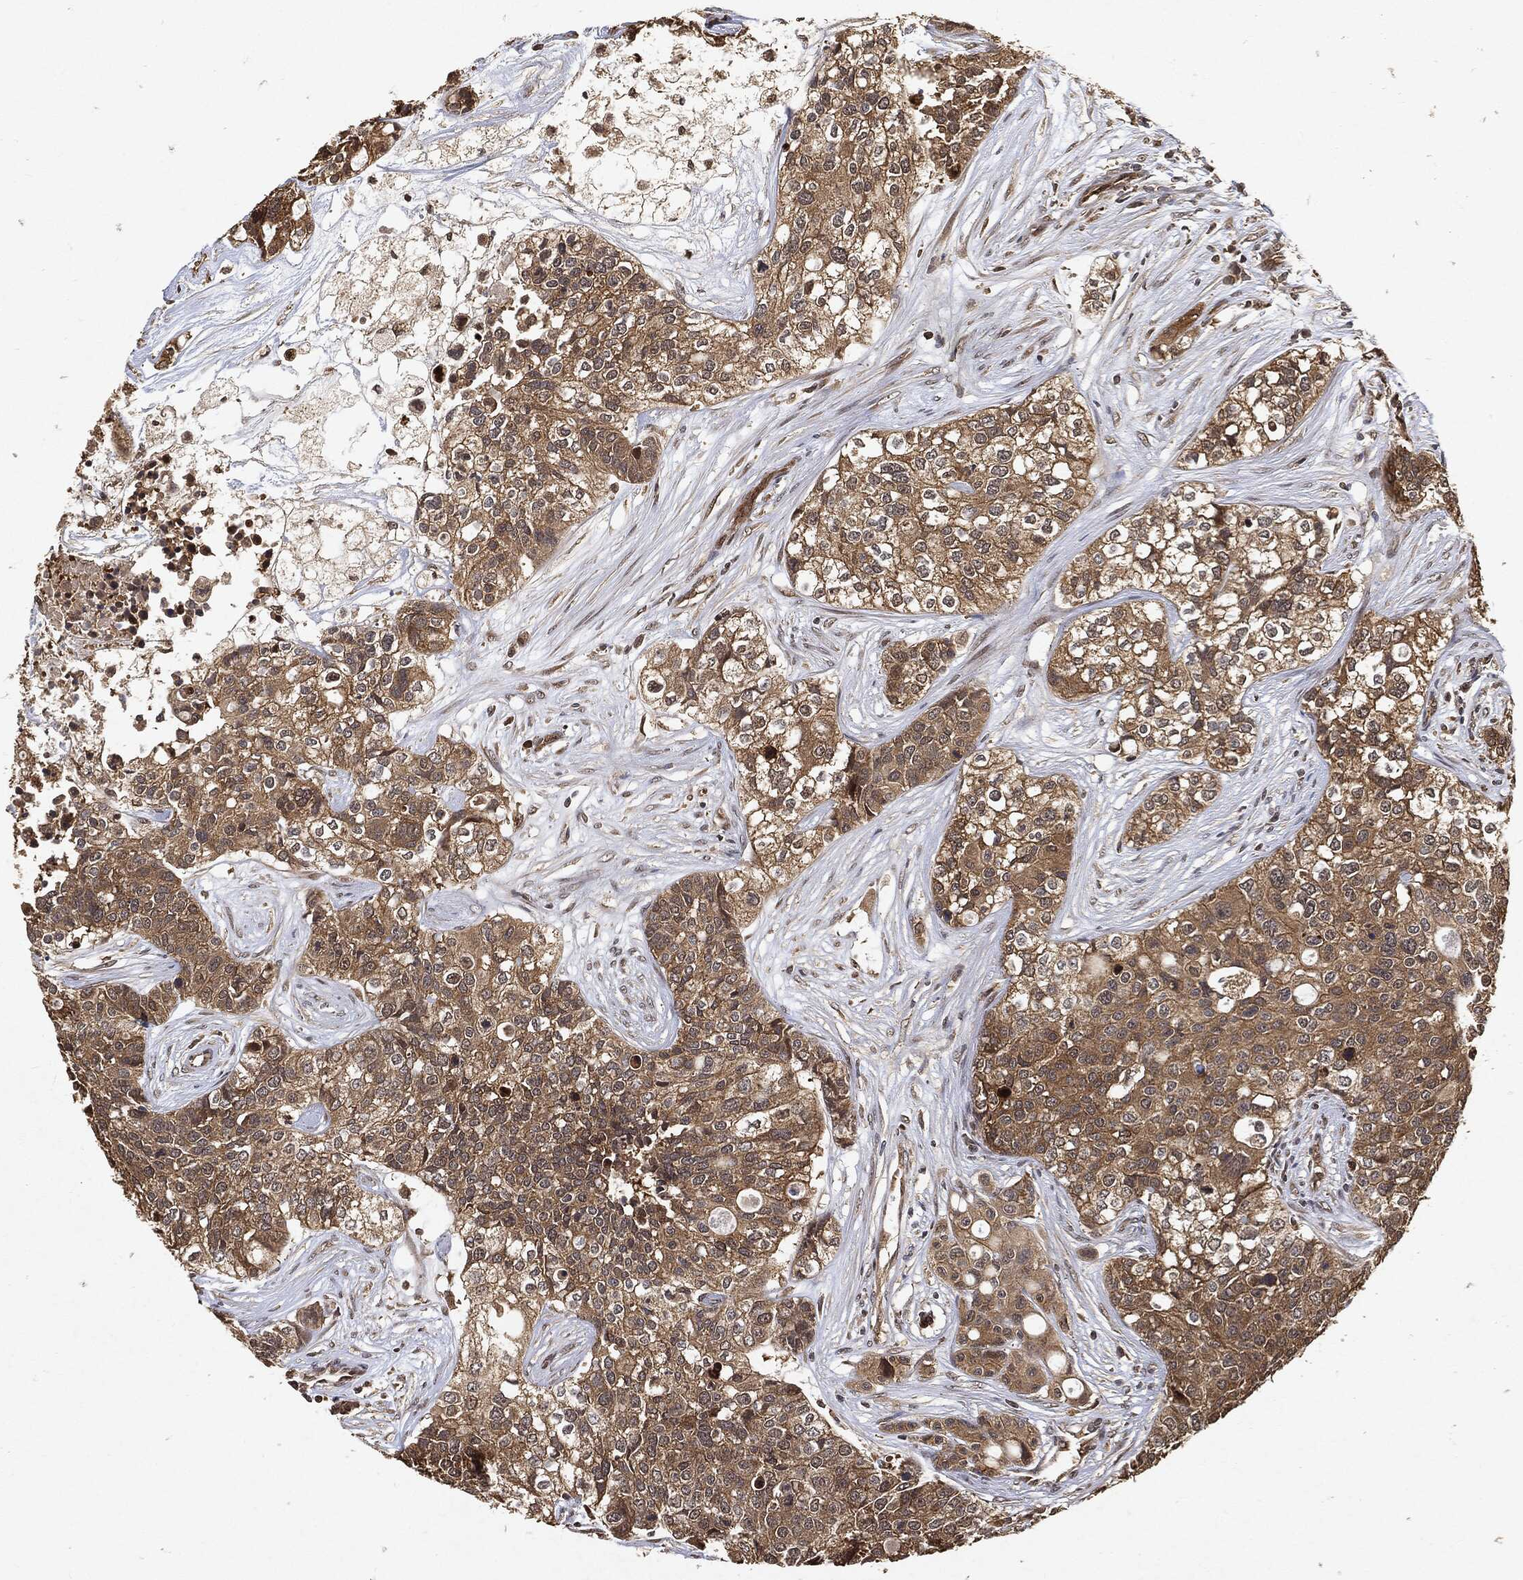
{"staining": {"intensity": "moderate", "quantity": ">75%", "location": "cytoplasmic/membranous"}, "tissue": "carcinoid", "cell_type": "Tumor cells", "image_type": "cancer", "snomed": [{"axis": "morphology", "description": "Carcinoid, malignant, NOS"}, {"axis": "topography", "description": "Colon"}], "caption": "A photomicrograph of human carcinoid stained for a protein shows moderate cytoplasmic/membranous brown staining in tumor cells. The protein of interest is shown in brown color, while the nuclei are stained blue.", "gene": "ZNF226", "patient": {"sex": "male", "age": 81}}